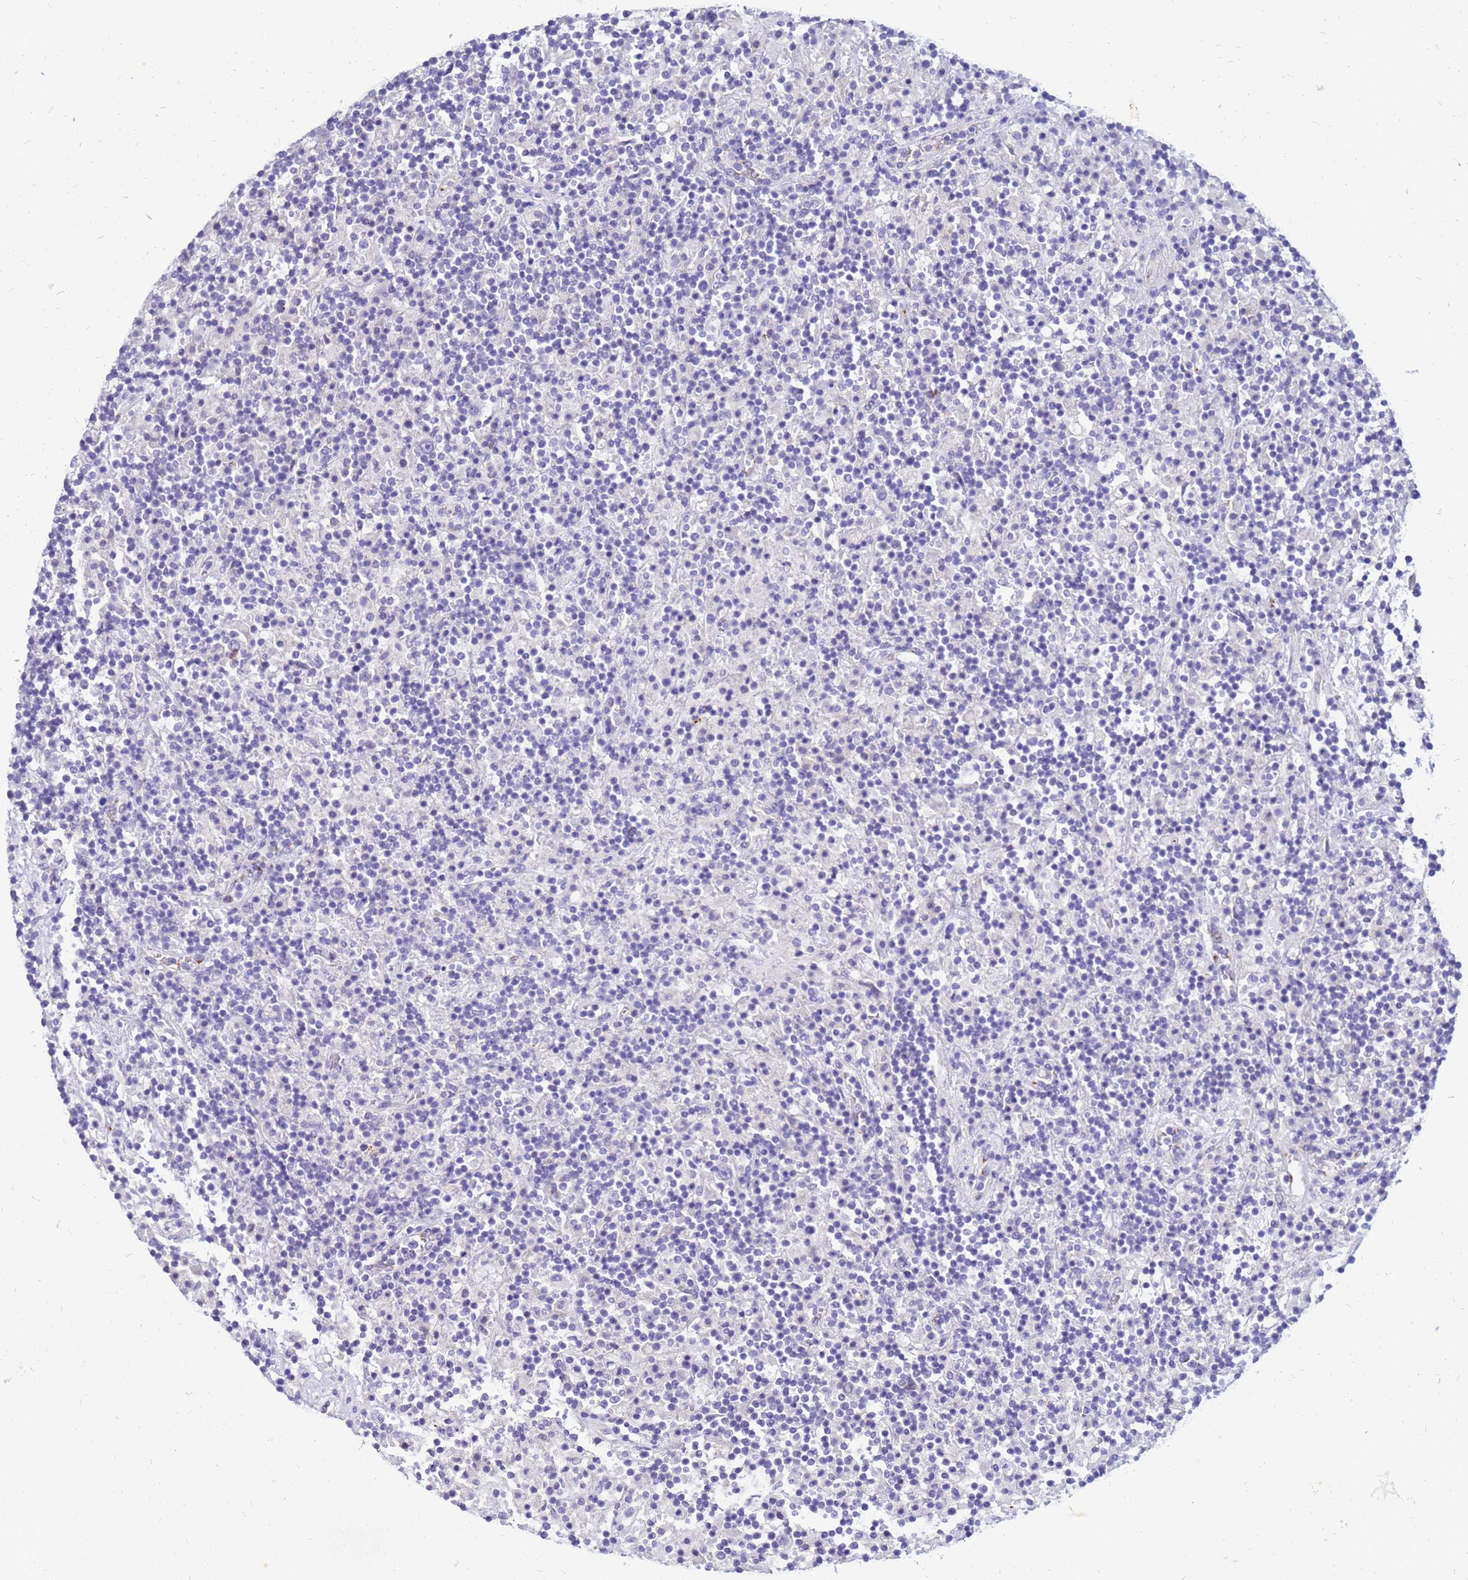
{"staining": {"intensity": "negative", "quantity": "none", "location": "none"}, "tissue": "lymphoma", "cell_type": "Tumor cells", "image_type": "cancer", "snomed": [{"axis": "morphology", "description": "Hodgkin's disease, NOS"}, {"axis": "topography", "description": "Lymph node"}], "caption": "Image shows no significant protein expression in tumor cells of lymphoma. Nuclei are stained in blue.", "gene": "AKR1C1", "patient": {"sex": "male", "age": 70}}